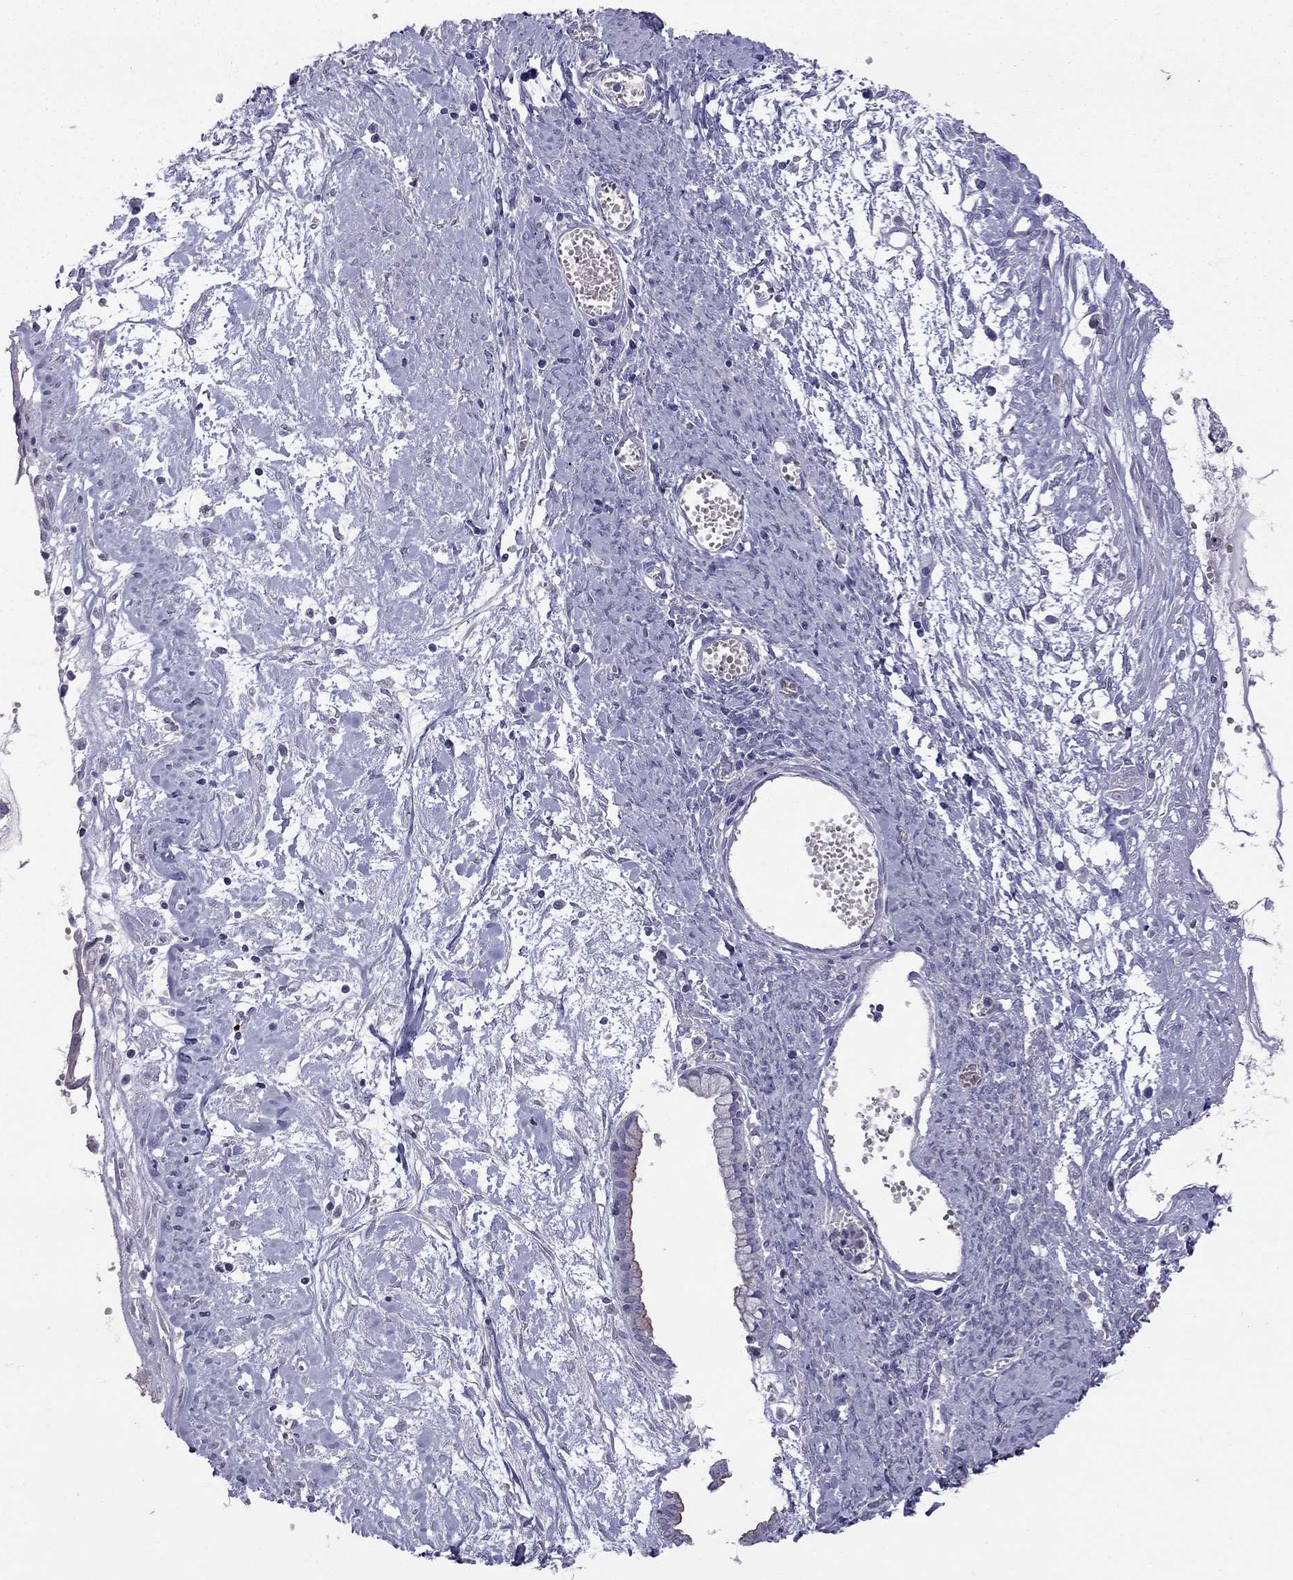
{"staining": {"intensity": "negative", "quantity": "none", "location": "none"}, "tissue": "ovarian cancer", "cell_type": "Tumor cells", "image_type": "cancer", "snomed": [{"axis": "morphology", "description": "Cystadenocarcinoma, mucinous, NOS"}, {"axis": "topography", "description": "Ovary"}], "caption": "Immunohistochemical staining of human ovarian cancer (mucinous cystadenocarcinoma) reveals no significant staining in tumor cells.", "gene": "MUC16", "patient": {"sex": "female", "age": 67}}